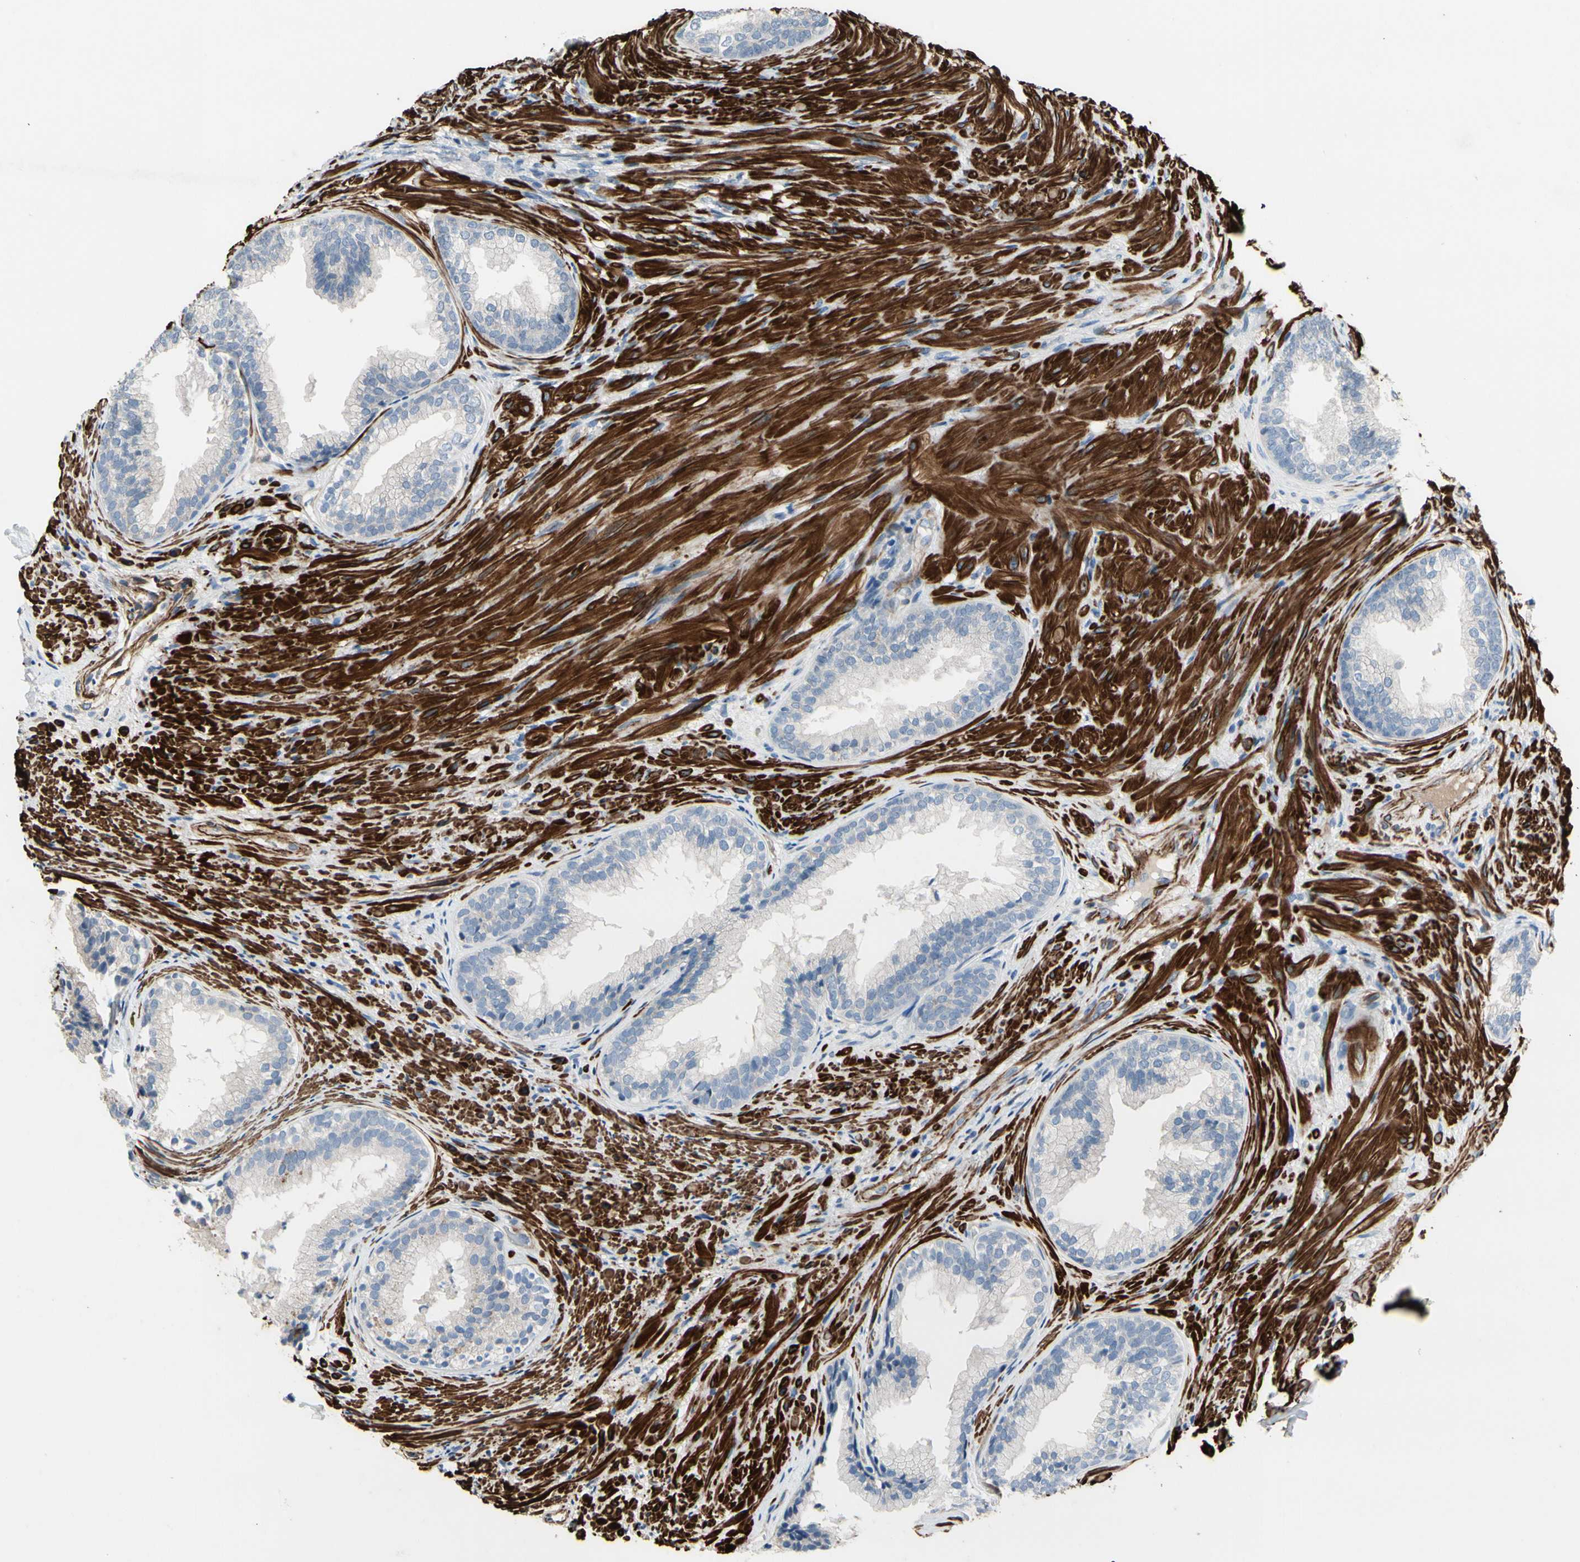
{"staining": {"intensity": "negative", "quantity": "none", "location": "none"}, "tissue": "prostate", "cell_type": "Glandular cells", "image_type": "normal", "snomed": [{"axis": "morphology", "description": "Normal tissue, NOS"}, {"axis": "topography", "description": "Prostate"}], "caption": "Prostate stained for a protein using immunohistochemistry (IHC) exhibits no expression glandular cells.", "gene": "TPM1", "patient": {"sex": "male", "age": 76}}